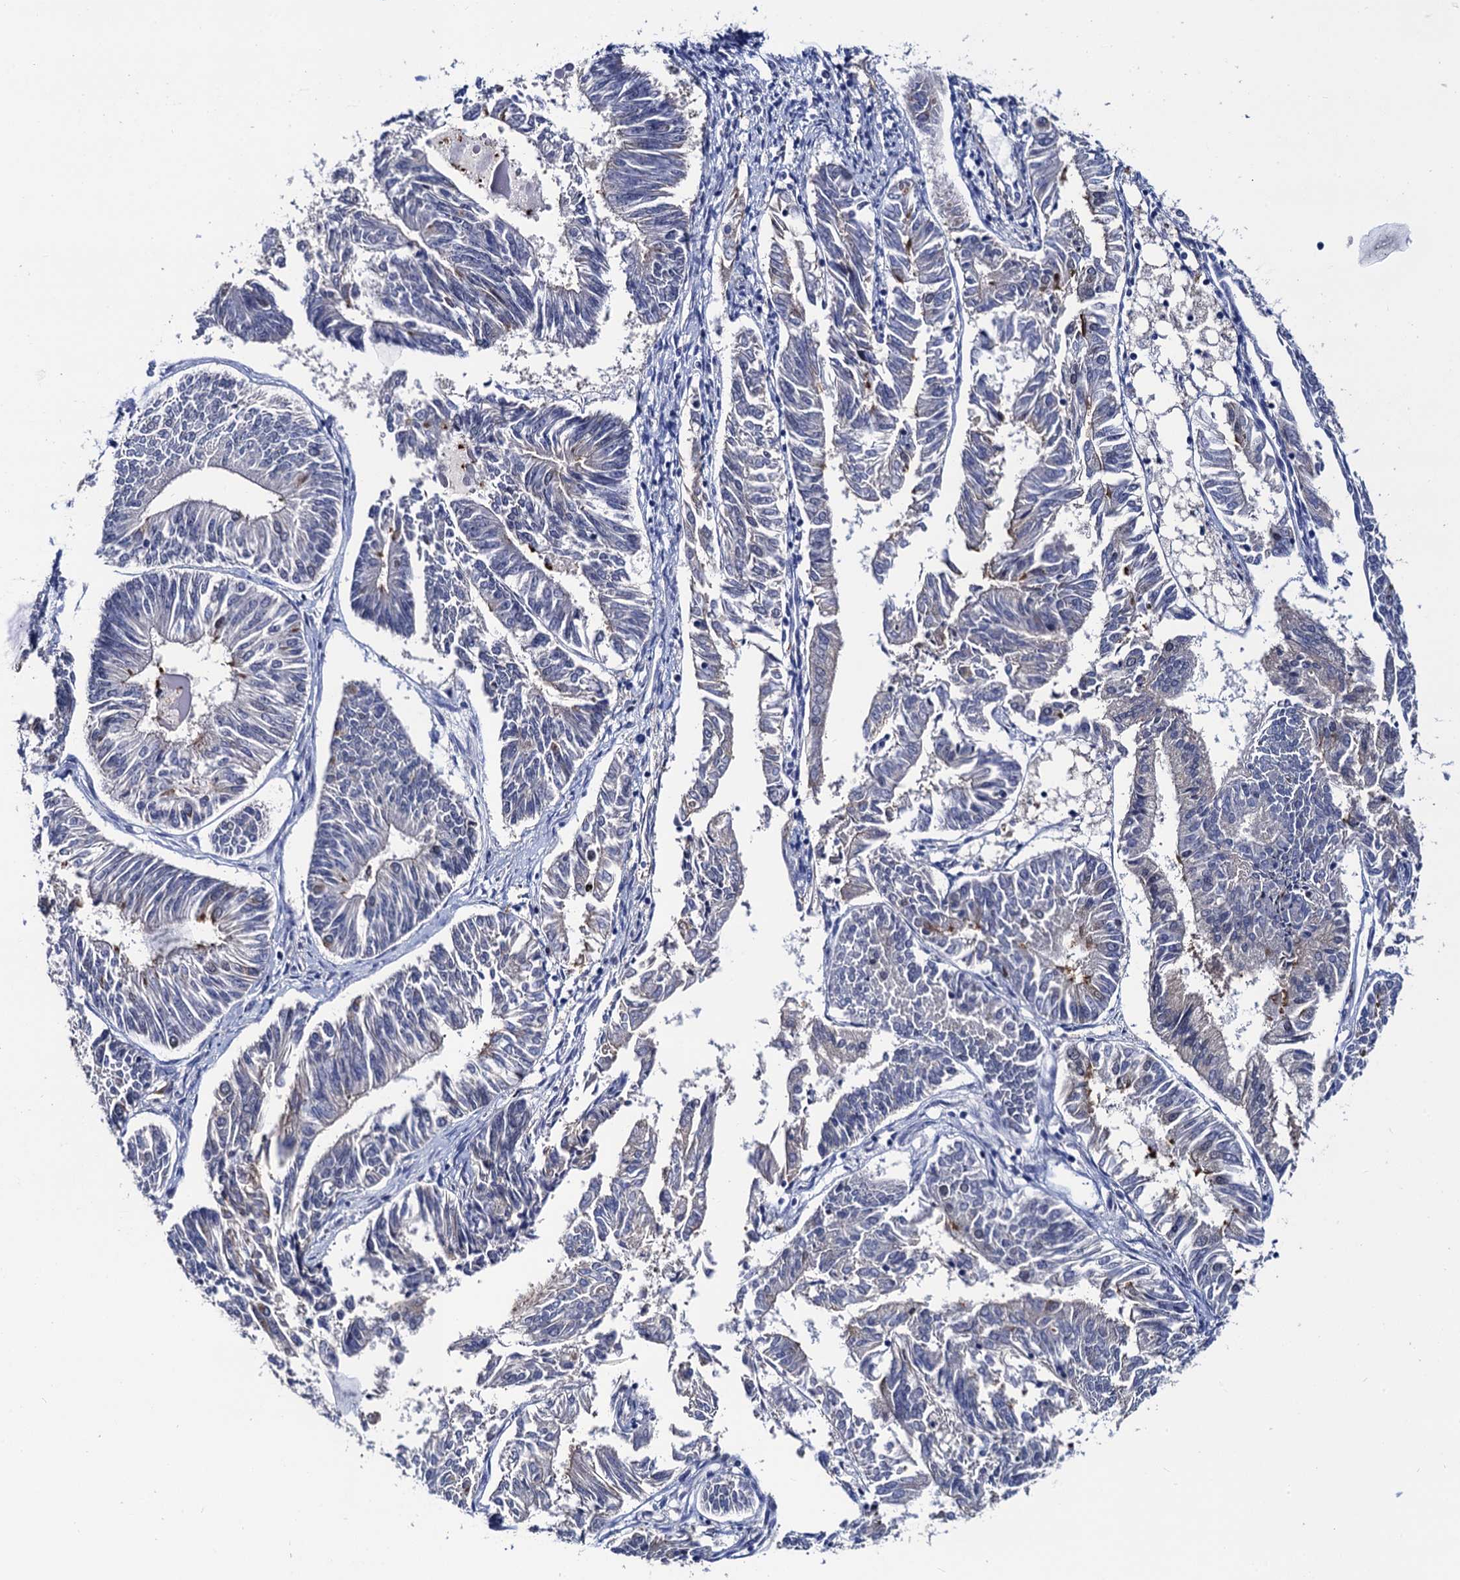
{"staining": {"intensity": "negative", "quantity": "none", "location": "none"}, "tissue": "endometrial cancer", "cell_type": "Tumor cells", "image_type": "cancer", "snomed": [{"axis": "morphology", "description": "Adenocarcinoma, NOS"}, {"axis": "topography", "description": "Endometrium"}], "caption": "Tumor cells are negative for protein expression in human adenocarcinoma (endometrial).", "gene": "ZDHHC18", "patient": {"sex": "female", "age": 58}}